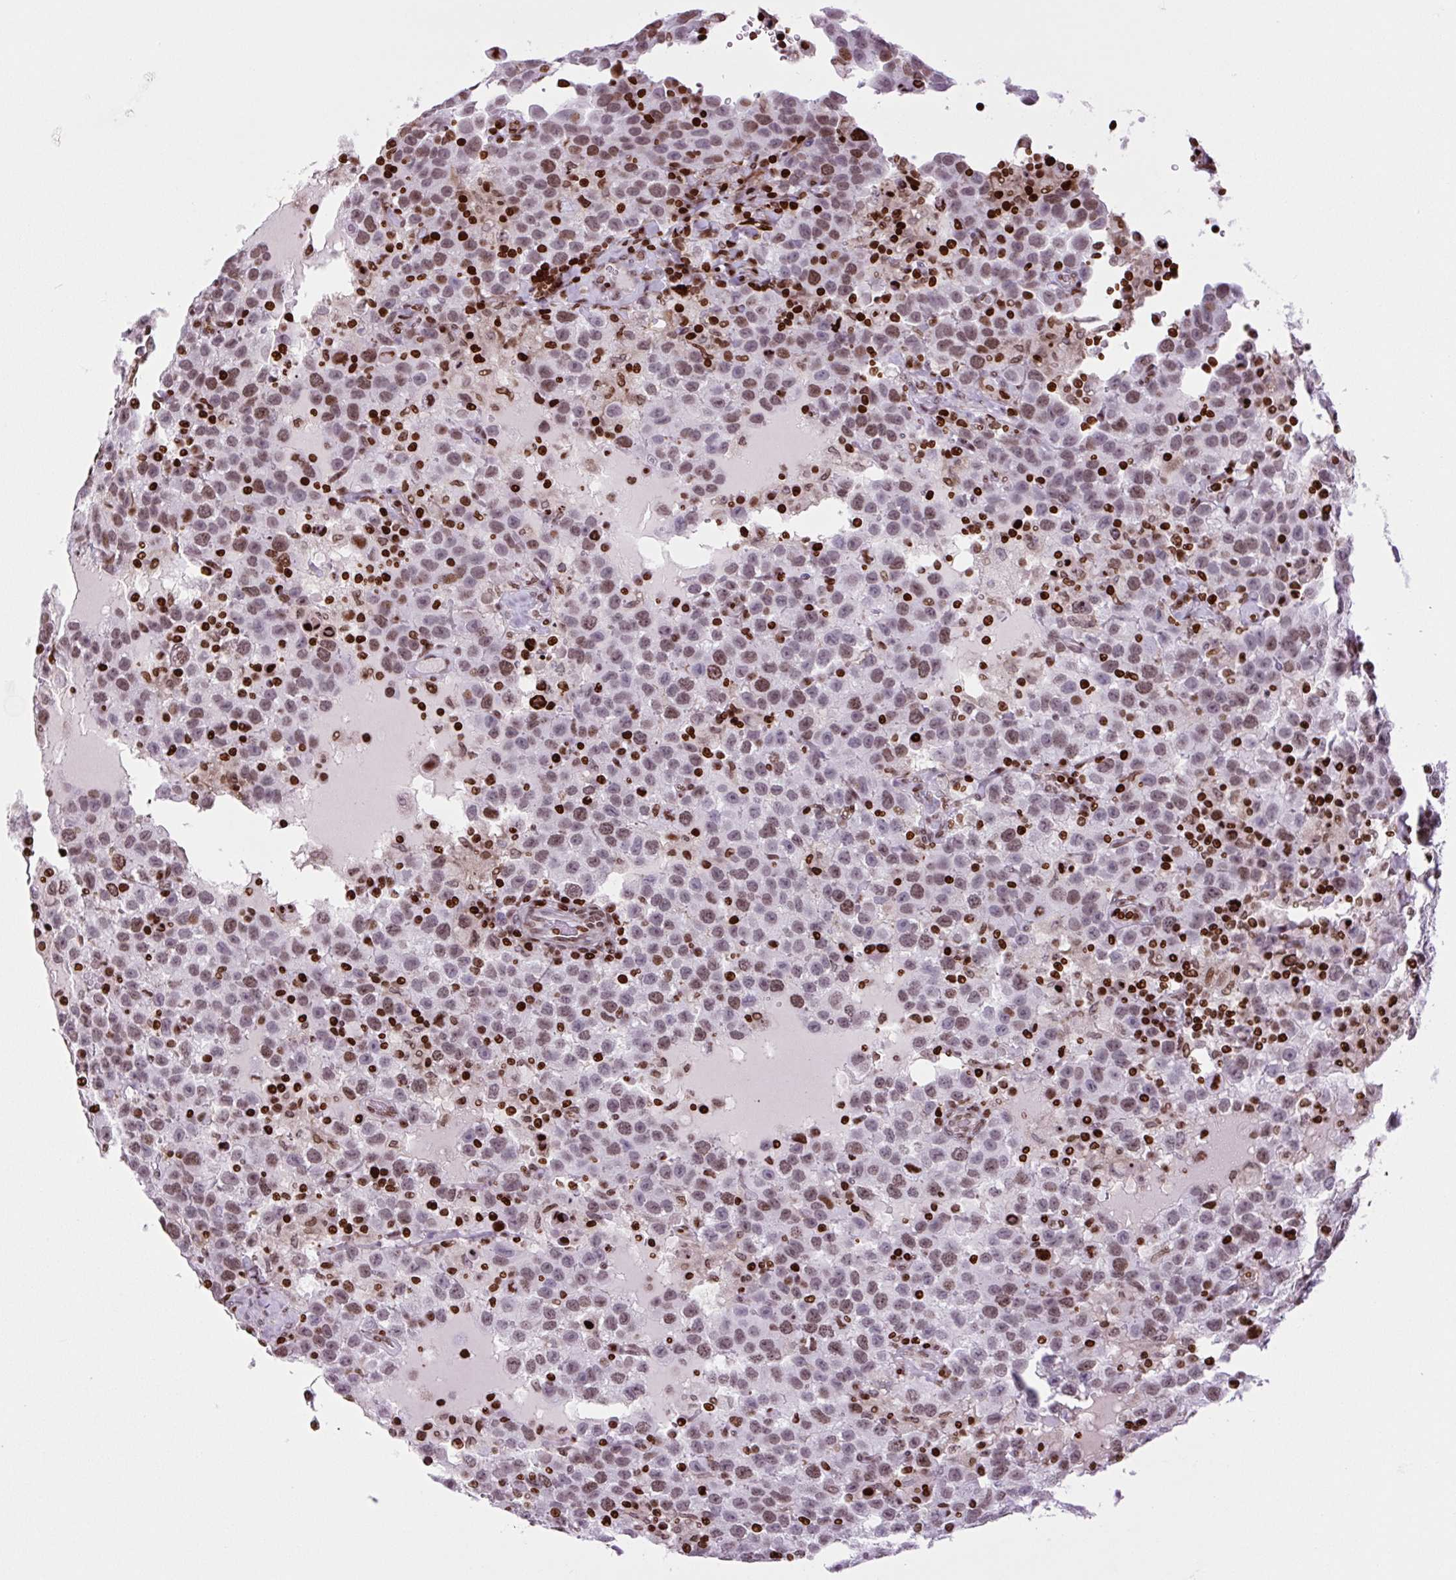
{"staining": {"intensity": "moderate", "quantity": ">75%", "location": "nuclear"}, "tissue": "testis cancer", "cell_type": "Tumor cells", "image_type": "cancer", "snomed": [{"axis": "morphology", "description": "Seminoma, NOS"}, {"axis": "topography", "description": "Testis"}], "caption": "The micrograph exhibits a brown stain indicating the presence of a protein in the nuclear of tumor cells in testis seminoma.", "gene": "H1-3", "patient": {"sex": "male", "age": 41}}